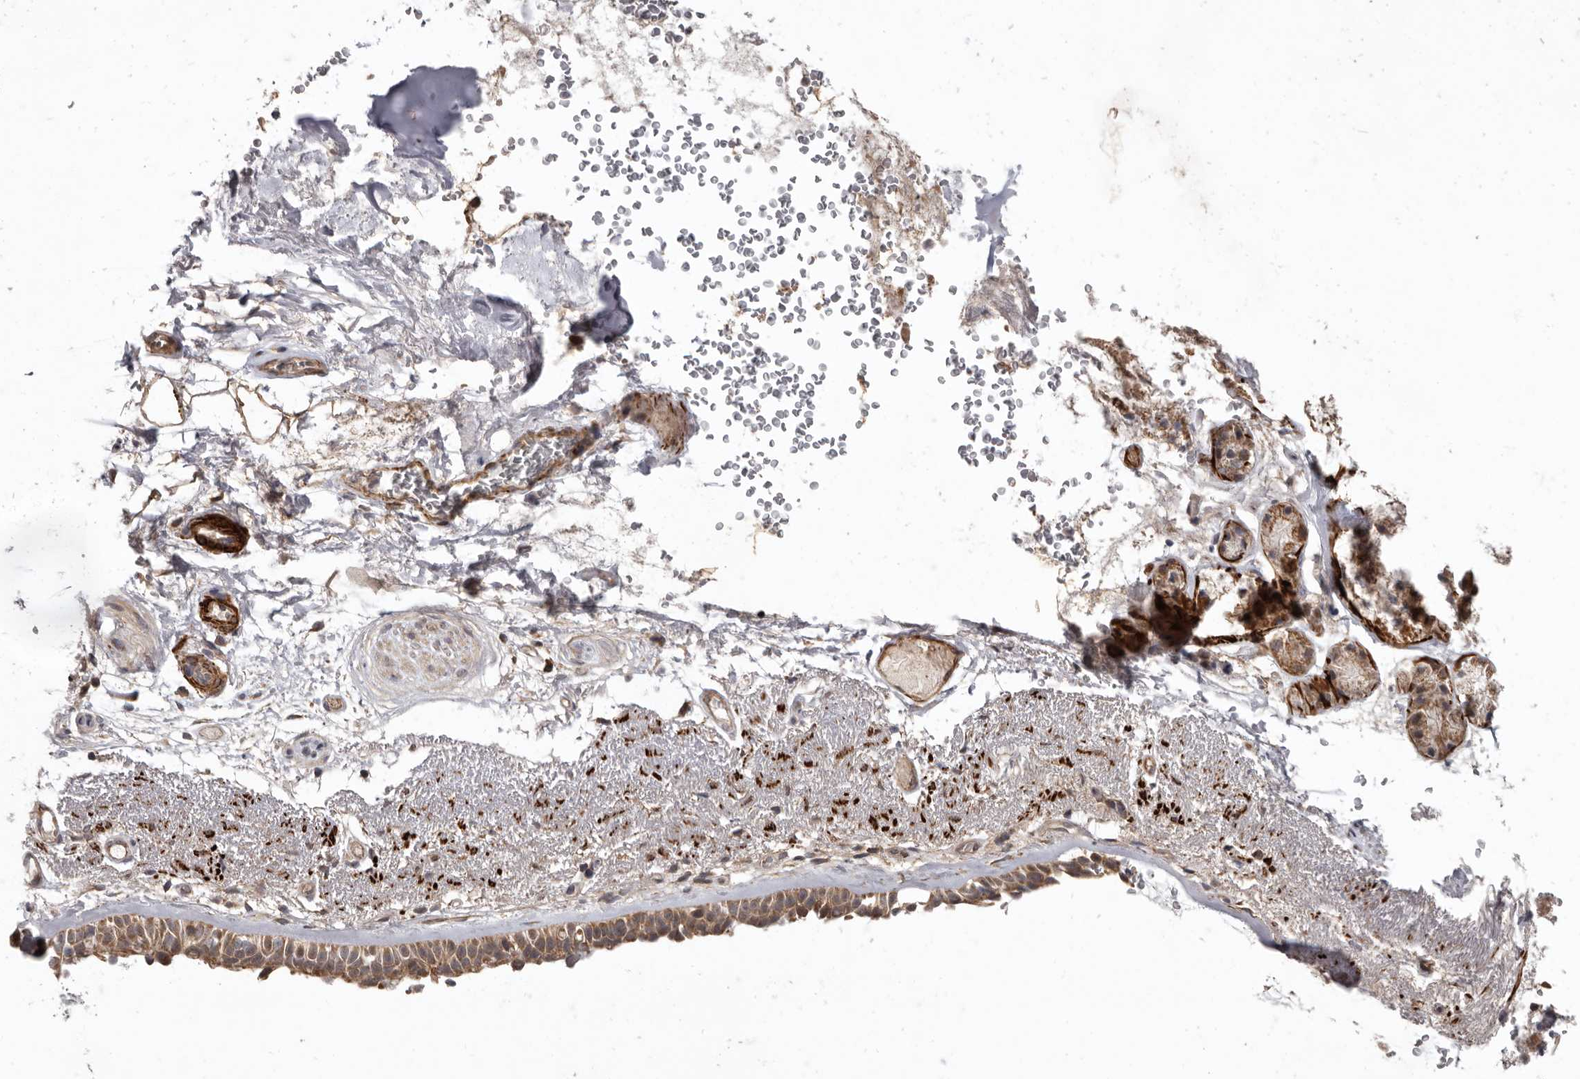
{"staining": {"intensity": "weak", "quantity": ">75%", "location": "cytoplasmic/membranous"}, "tissue": "bronchus", "cell_type": "Respiratory epithelial cells", "image_type": "normal", "snomed": [{"axis": "morphology", "description": "Normal tissue, NOS"}, {"axis": "morphology", "description": "Squamous cell carcinoma, NOS"}, {"axis": "topography", "description": "Lymph node"}, {"axis": "topography", "description": "Bronchus"}, {"axis": "topography", "description": "Lung"}], "caption": "Immunohistochemical staining of normal bronchus demonstrates >75% levels of weak cytoplasmic/membranous protein expression in approximately >75% of respiratory epithelial cells. (Stains: DAB (3,3'-diaminobenzidine) in brown, nuclei in blue, Microscopy: brightfield microscopy at high magnification).", "gene": "FGFR4", "patient": {"sex": "male", "age": 66}}